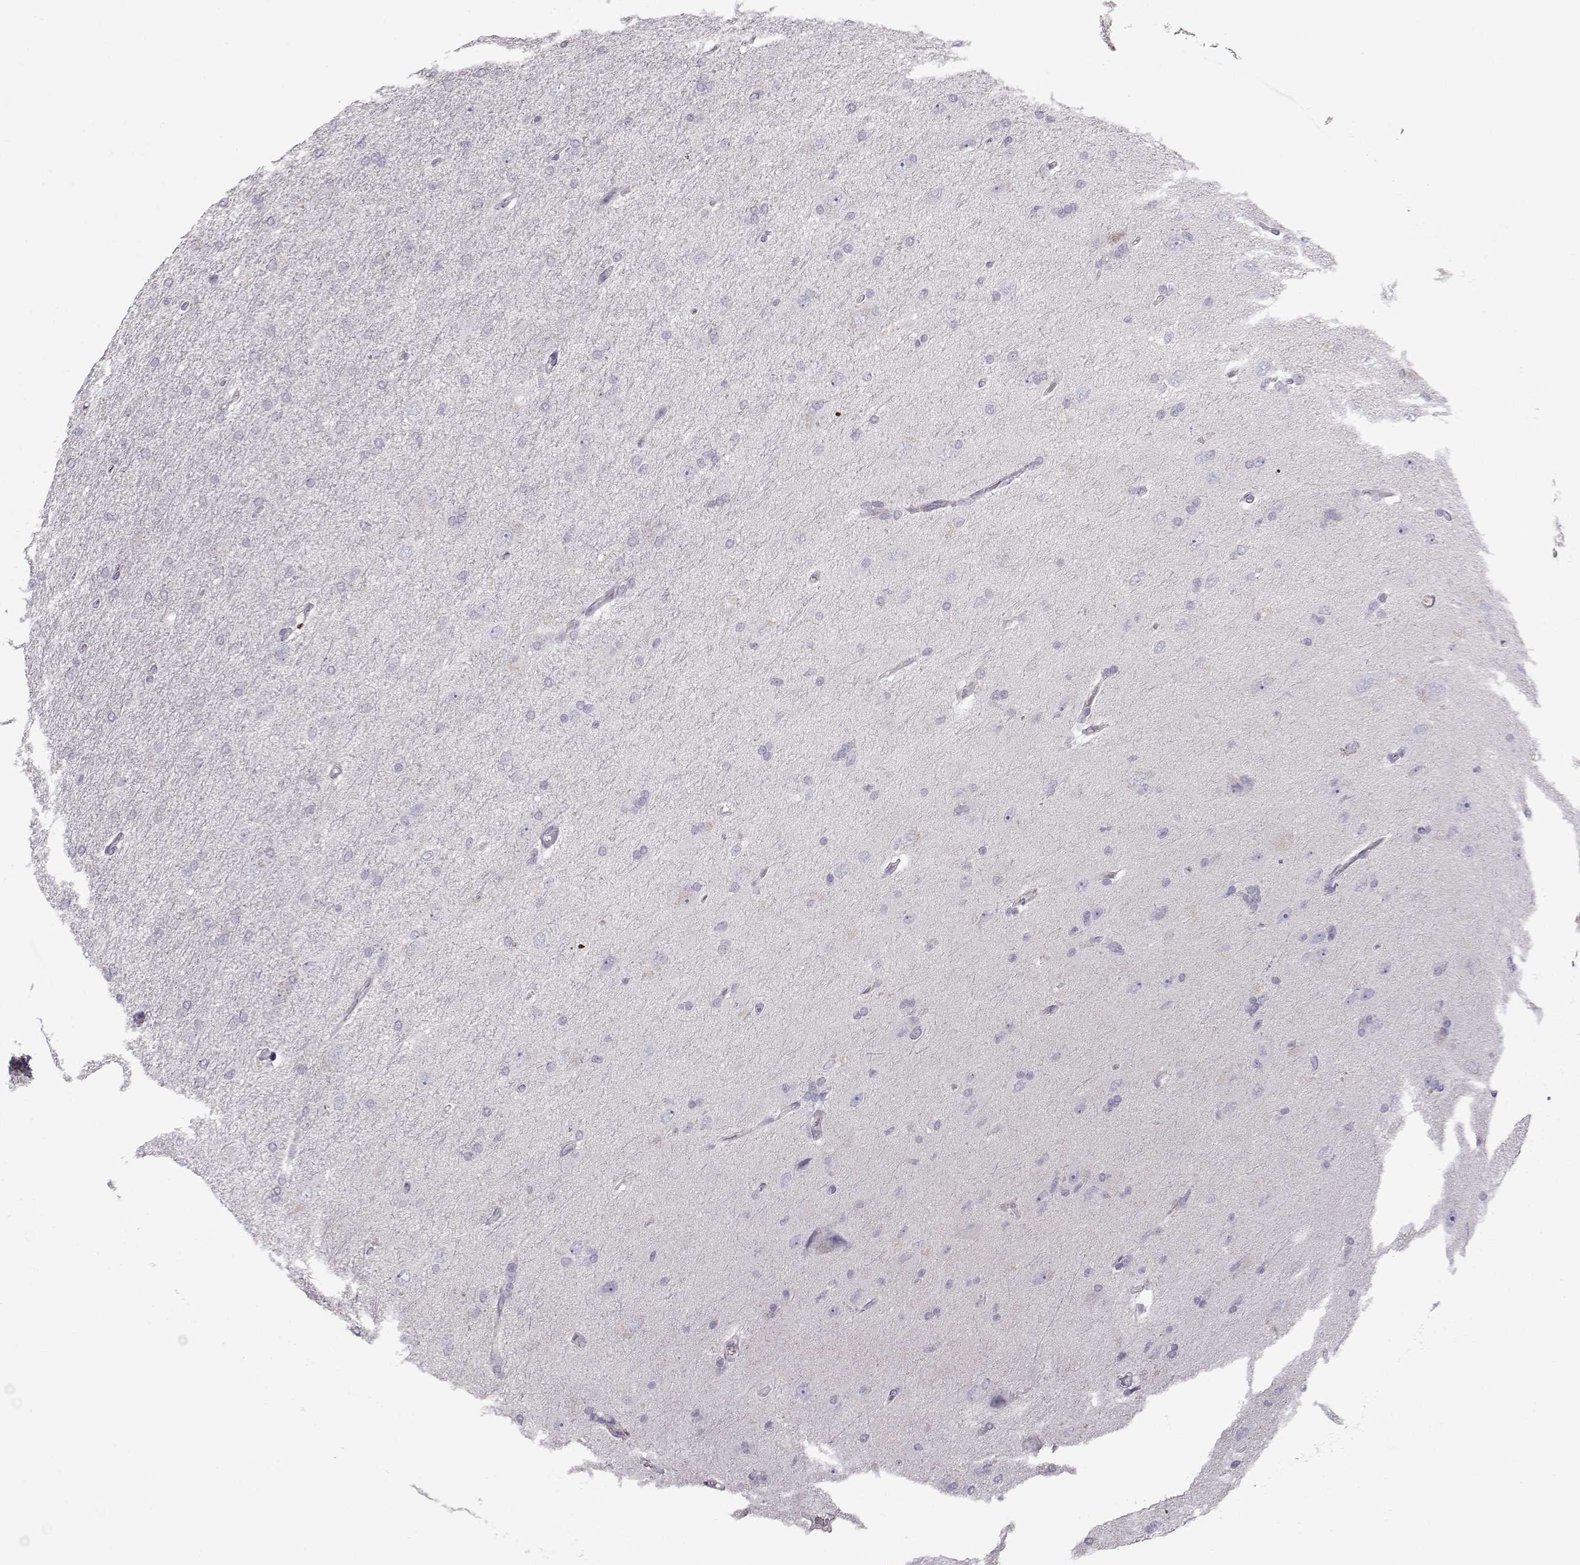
{"staining": {"intensity": "negative", "quantity": "none", "location": "none"}, "tissue": "glioma", "cell_type": "Tumor cells", "image_type": "cancer", "snomed": [{"axis": "morphology", "description": "Glioma, malignant, High grade"}, {"axis": "topography", "description": "Cerebral cortex"}], "caption": "This histopathology image is of high-grade glioma (malignant) stained with immunohistochemistry (IHC) to label a protein in brown with the nuclei are counter-stained blue. There is no expression in tumor cells.", "gene": "GRK1", "patient": {"sex": "male", "age": 70}}